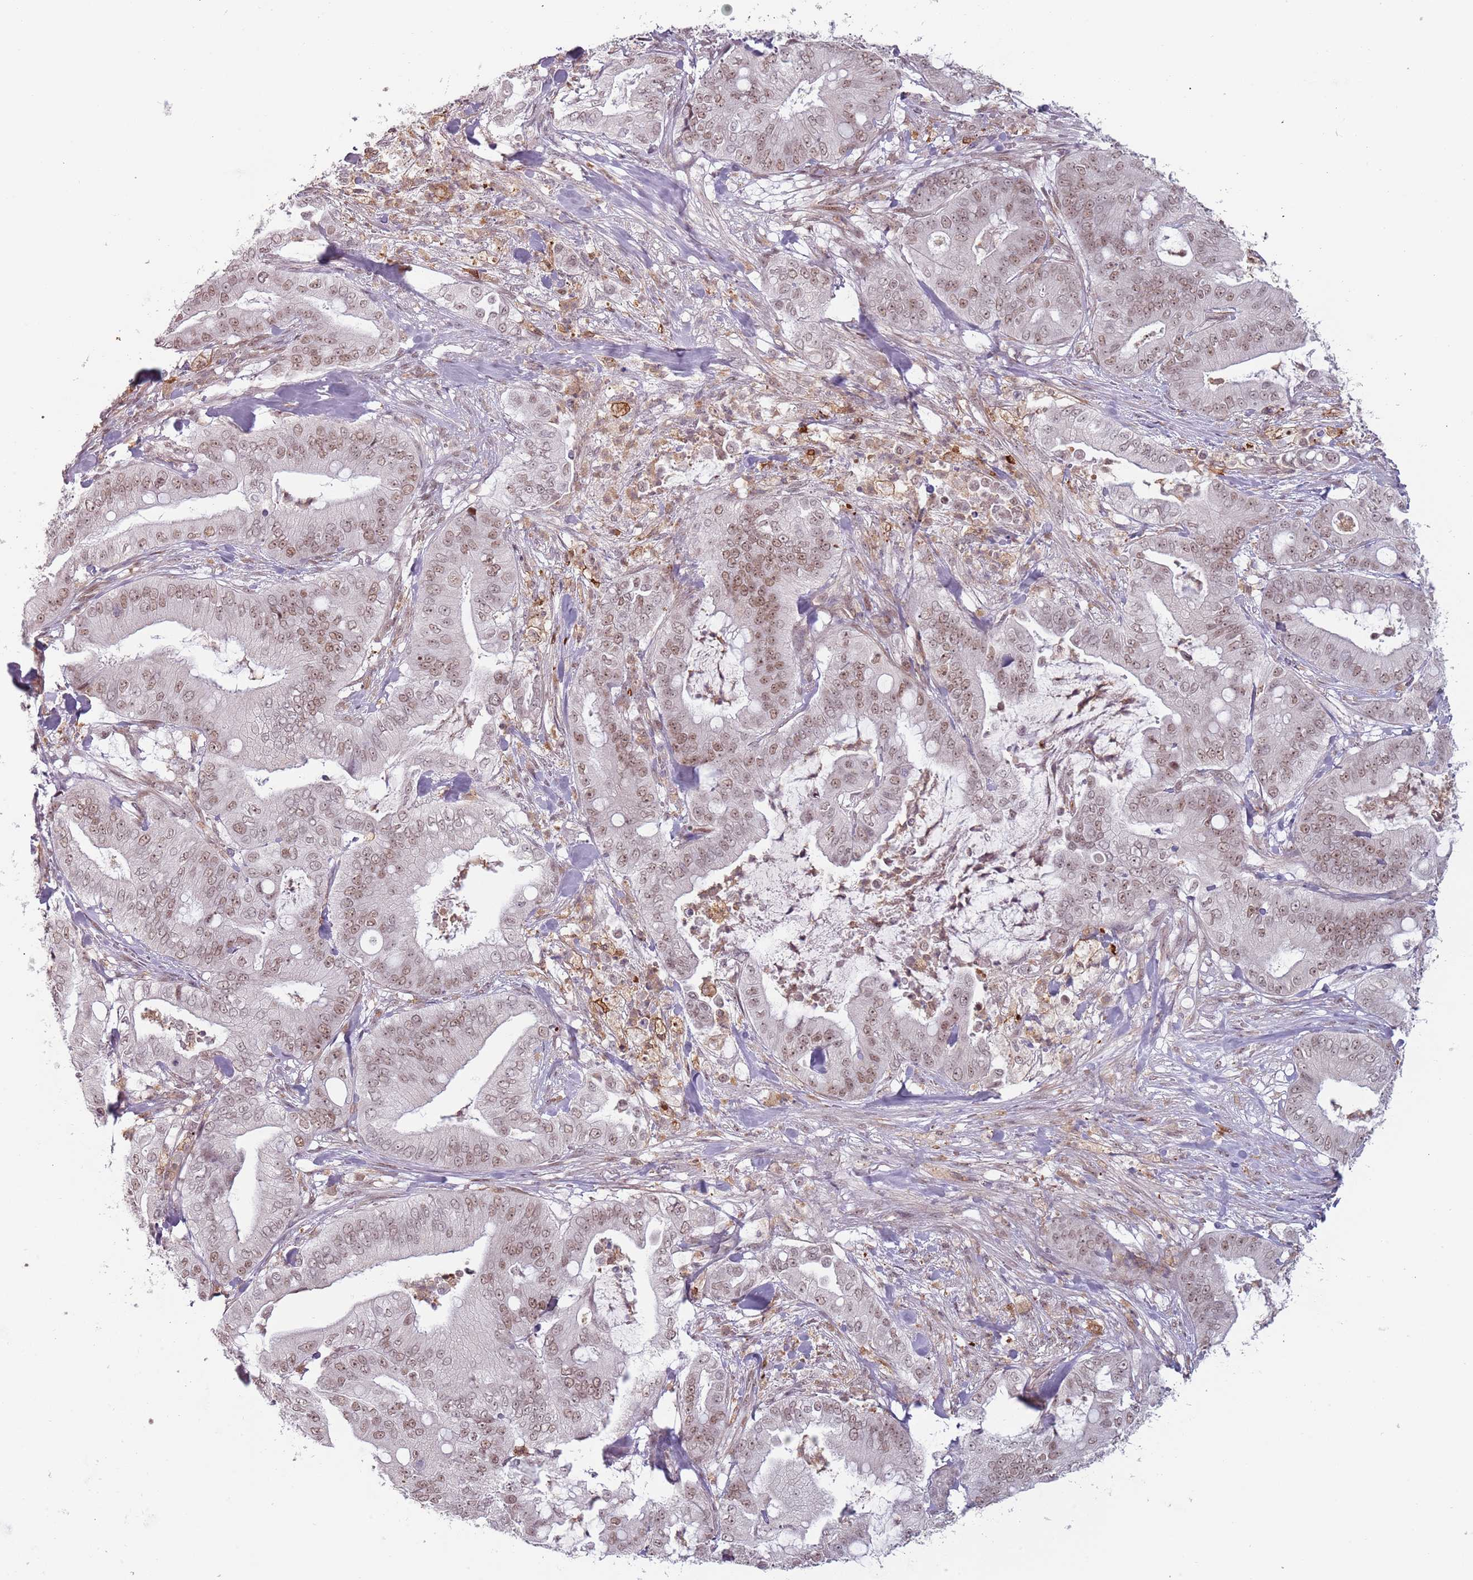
{"staining": {"intensity": "moderate", "quantity": ">75%", "location": "nuclear"}, "tissue": "pancreatic cancer", "cell_type": "Tumor cells", "image_type": "cancer", "snomed": [{"axis": "morphology", "description": "Adenocarcinoma, NOS"}, {"axis": "topography", "description": "Pancreas"}], "caption": "Immunohistochemistry (DAB) staining of human pancreatic cancer reveals moderate nuclear protein staining in about >75% of tumor cells.", "gene": "REXO4", "patient": {"sex": "male", "age": 71}}